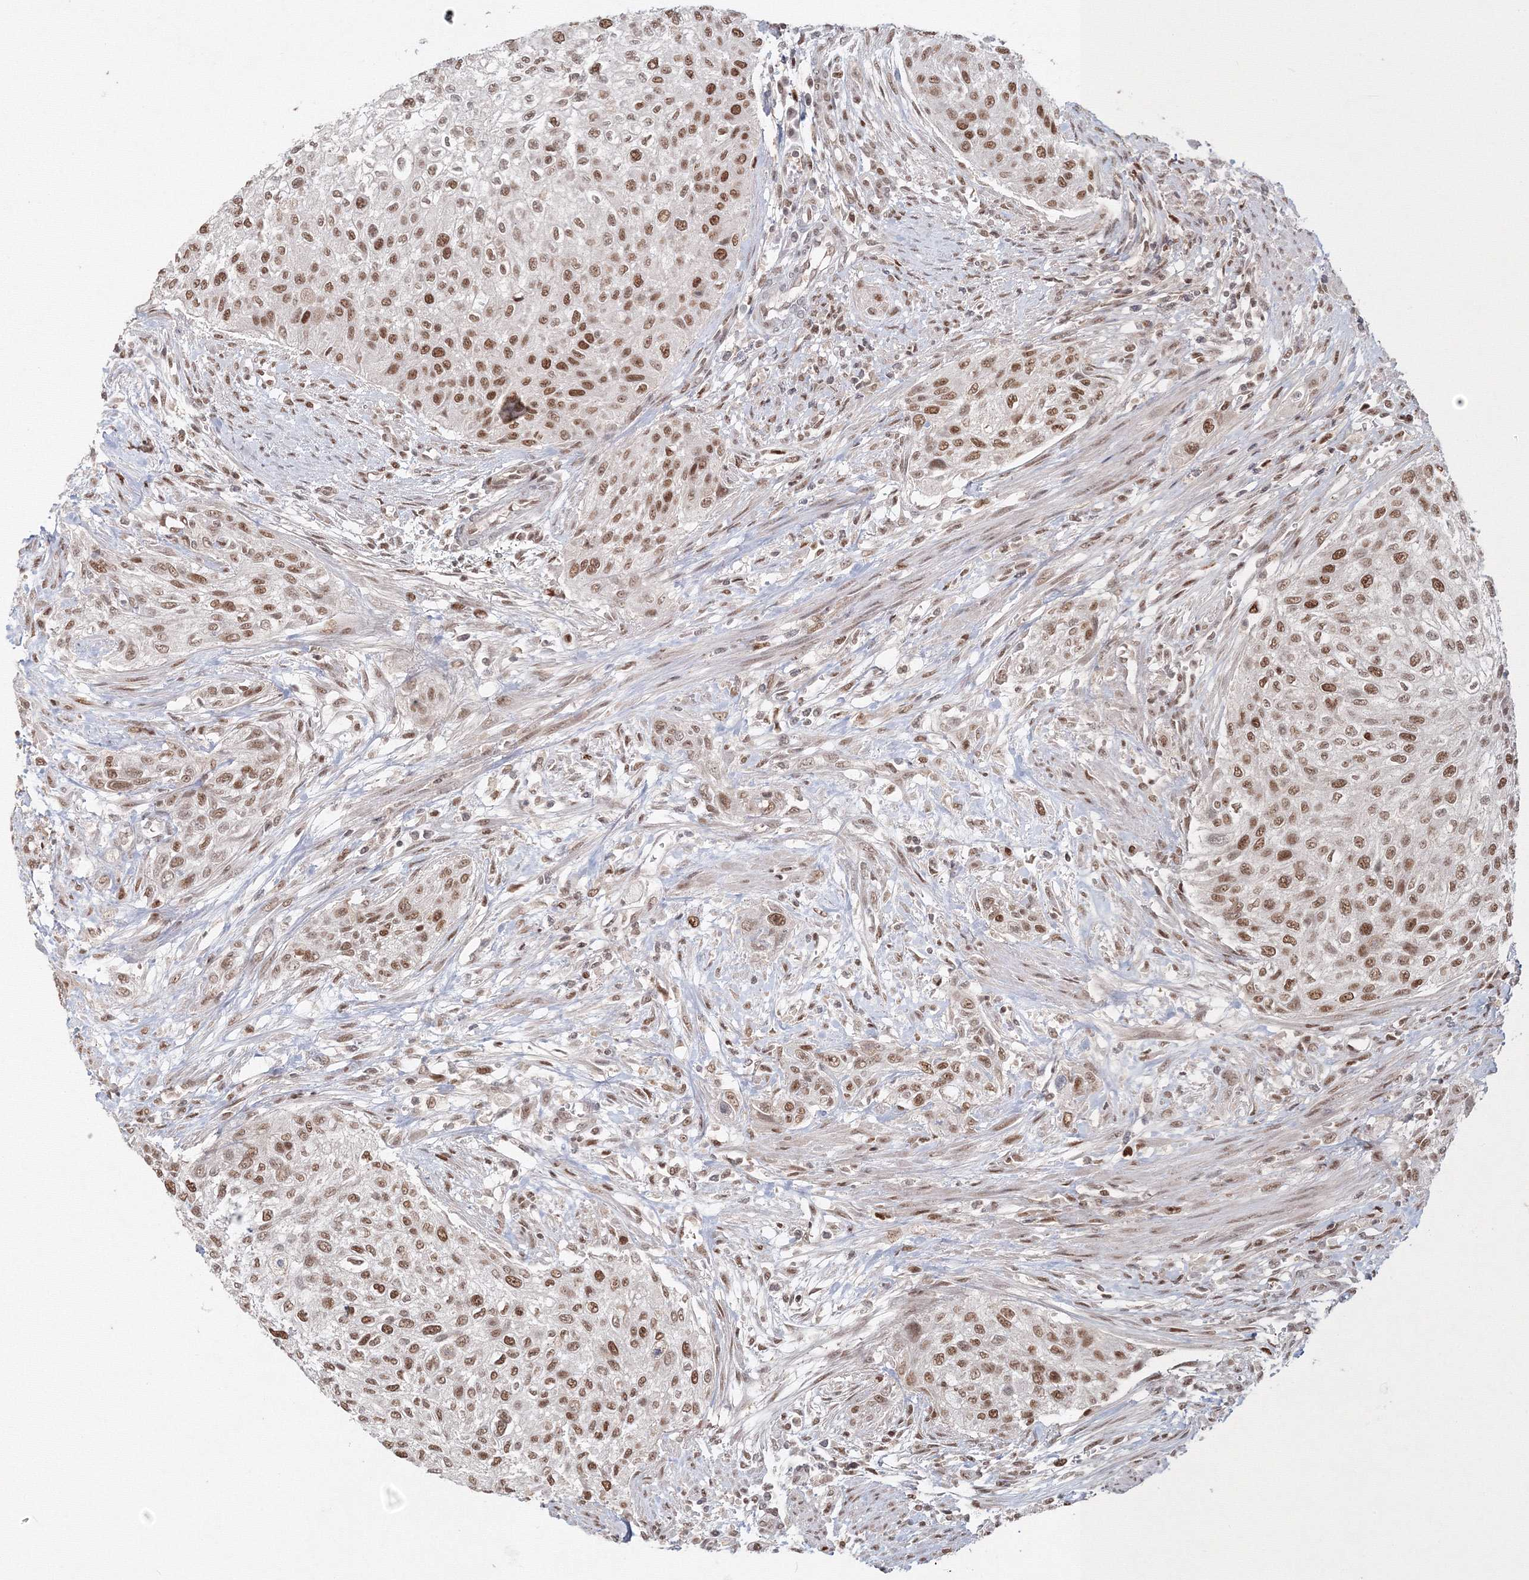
{"staining": {"intensity": "strong", "quantity": "25%-75%", "location": "nuclear"}, "tissue": "urothelial cancer", "cell_type": "Tumor cells", "image_type": "cancer", "snomed": [{"axis": "morphology", "description": "Urothelial carcinoma, High grade"}, {"axis": "topography", "description": "Urinary bladder"}], "caption": "A high amount of strong nuclear staining is appreciated in about 25%-75% of tumor cells in urothelial cancer tissue.", "gene": "IWS1", "patient": {"sex": "male", "age": 35}}